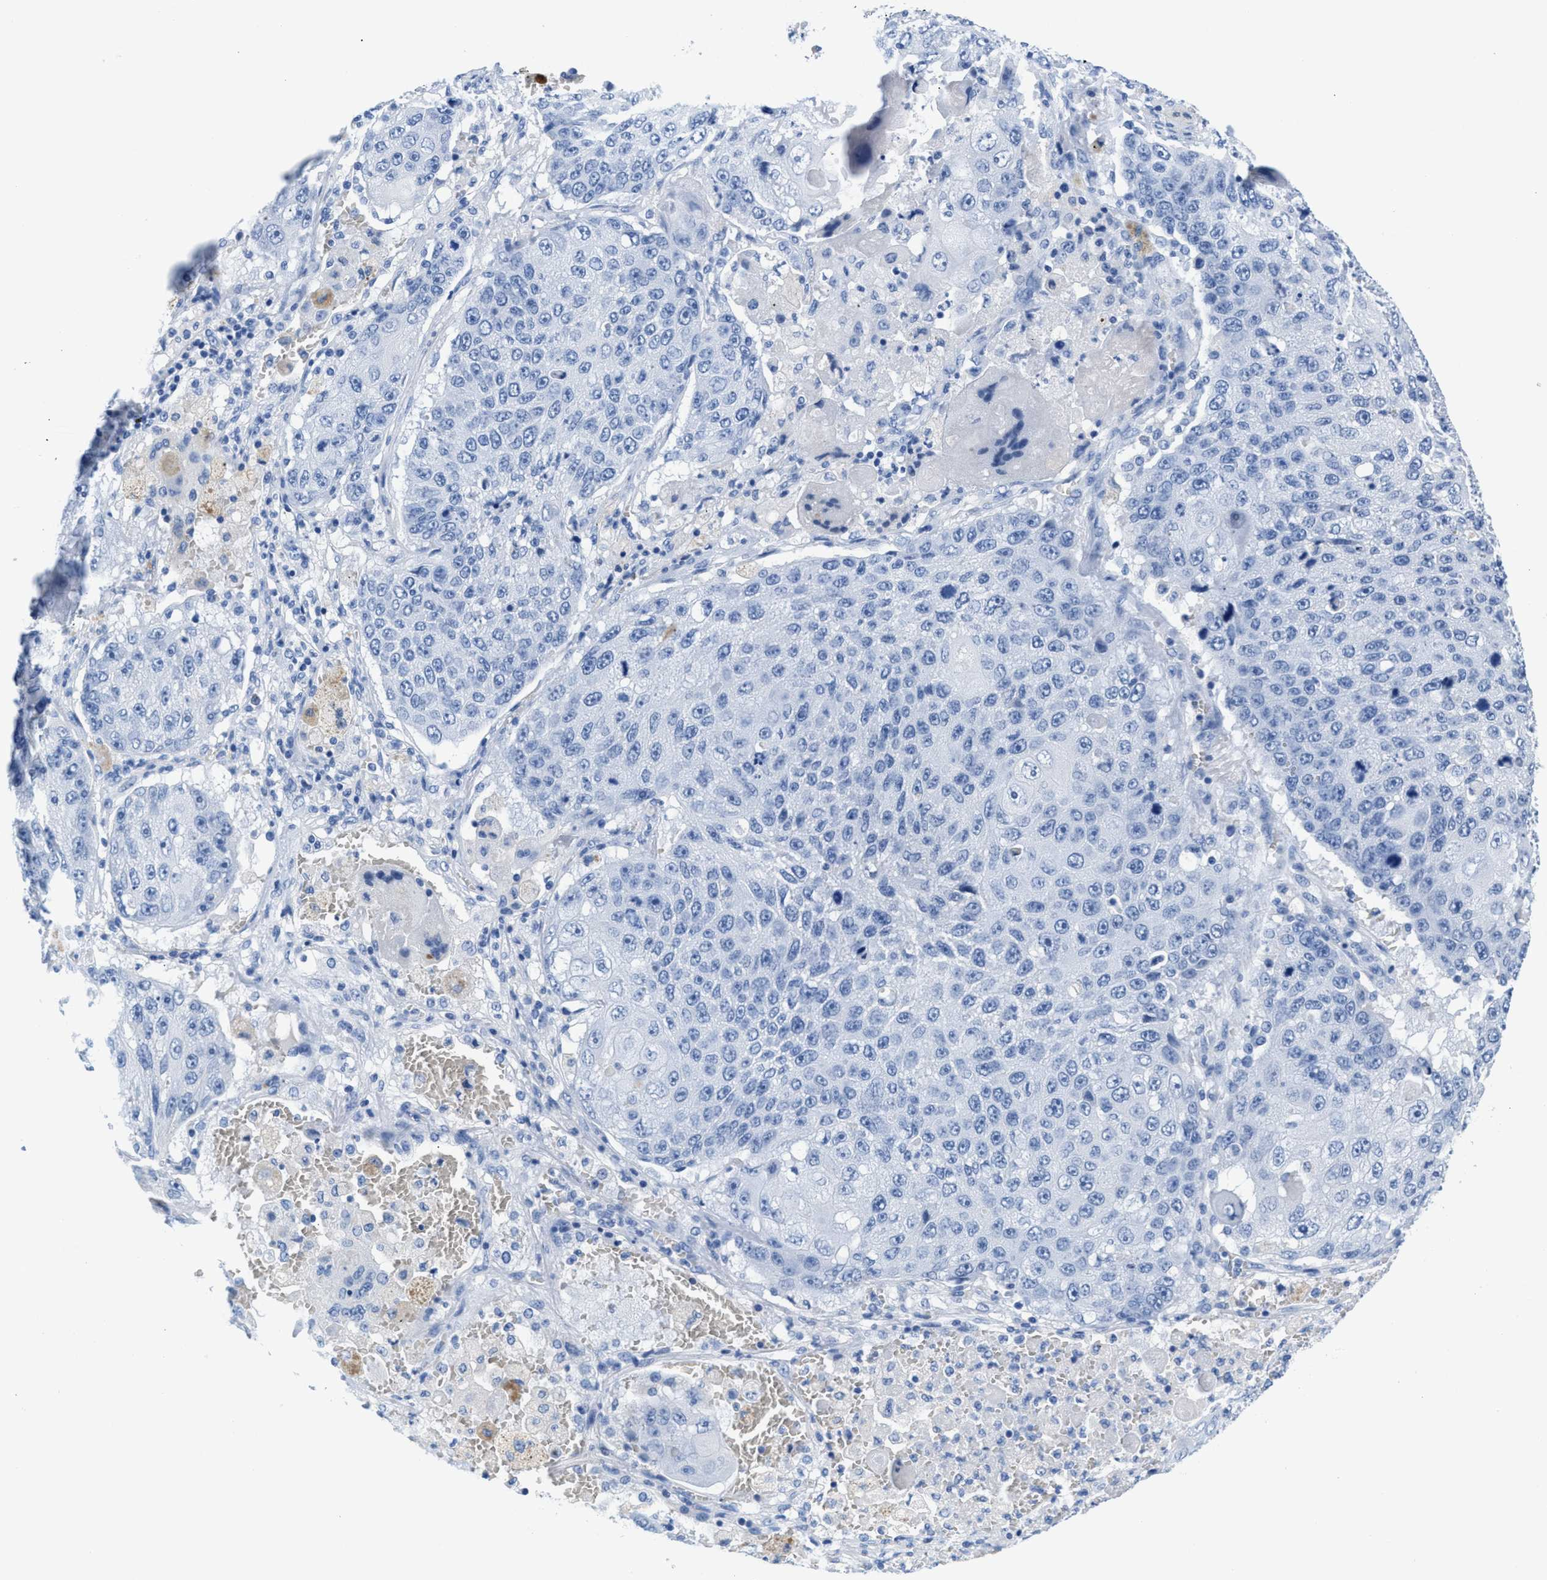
{"staining": {"intensity": "negative", "quantity": "none", "location": "none"}, "tissue": "lung cancer", "cell_type": "Tumor cells", "image_type": "cancer", "snomed": [{"axis": "morphology", "description": "Squamous cell carcinoma, NOS"}, {"axis": "topography", "description": "Lung"}], "caption": "Tumor cells show no significant staining in lung cancer (squamous cell carcinoma).", "gene": "SLFN13", "patient": {"sex": "male", "age": 61}}